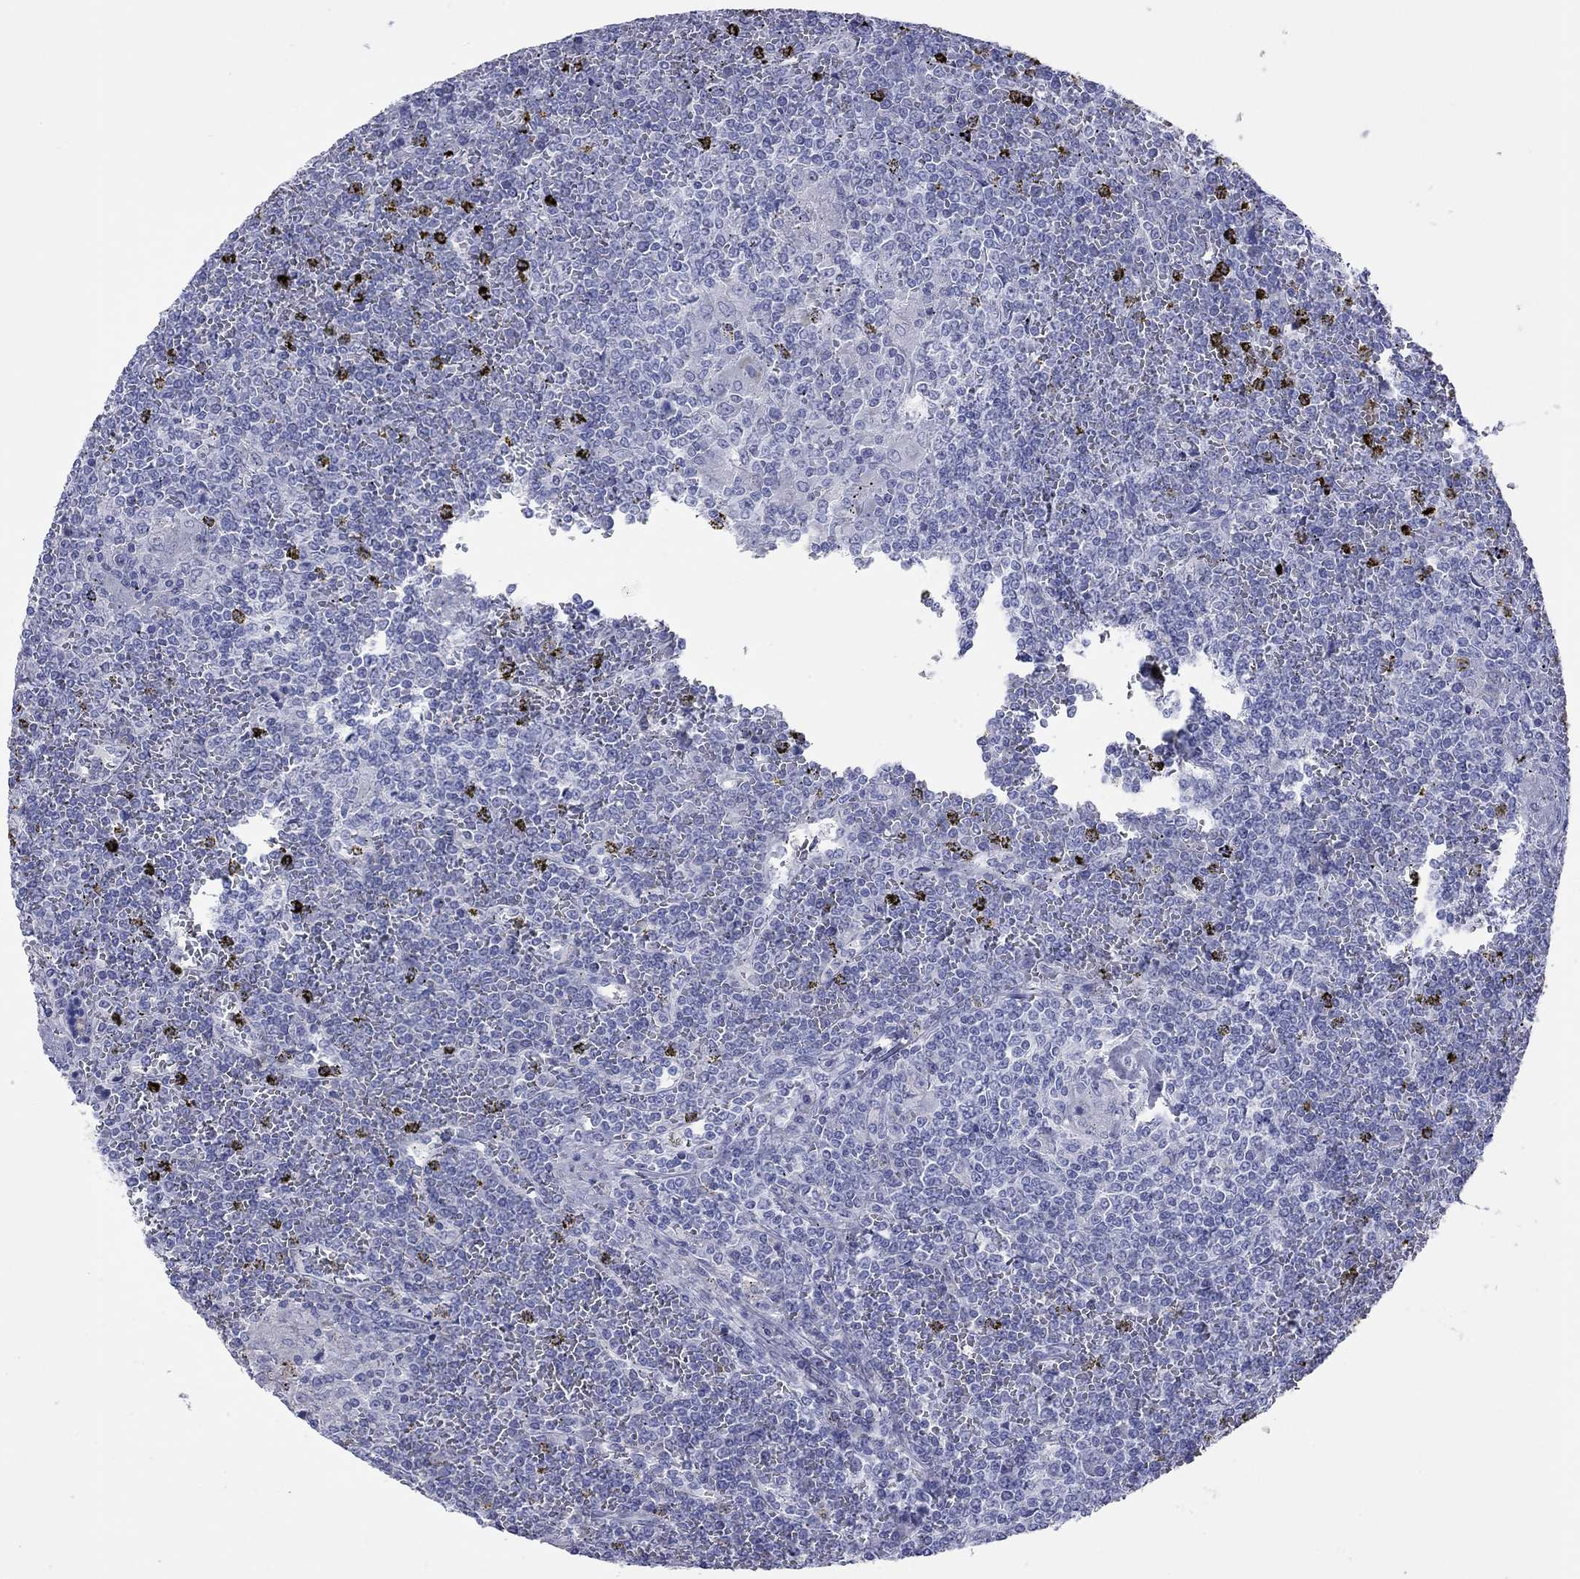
{"staining": {"intensity": "negative", "quantity": "none", "location": "none"}, "tissue": "lymphoma", "cell_type": "Tumor cells", "image_type": "cancer", "snomed": [{"axis": "morphology", "description": "Malignant lymphoma, non-Hodgkin's type, Low grade"}, {"axis": "topography", "description": "Spleen"}], "caption": "DAB immunohistochemical staining of lymphoma exhibits no significant staining in tumor cells. Nuclei are stained in blue.", "gene": "VSIG10", "patient": {"sex": "female", "age": 19}}